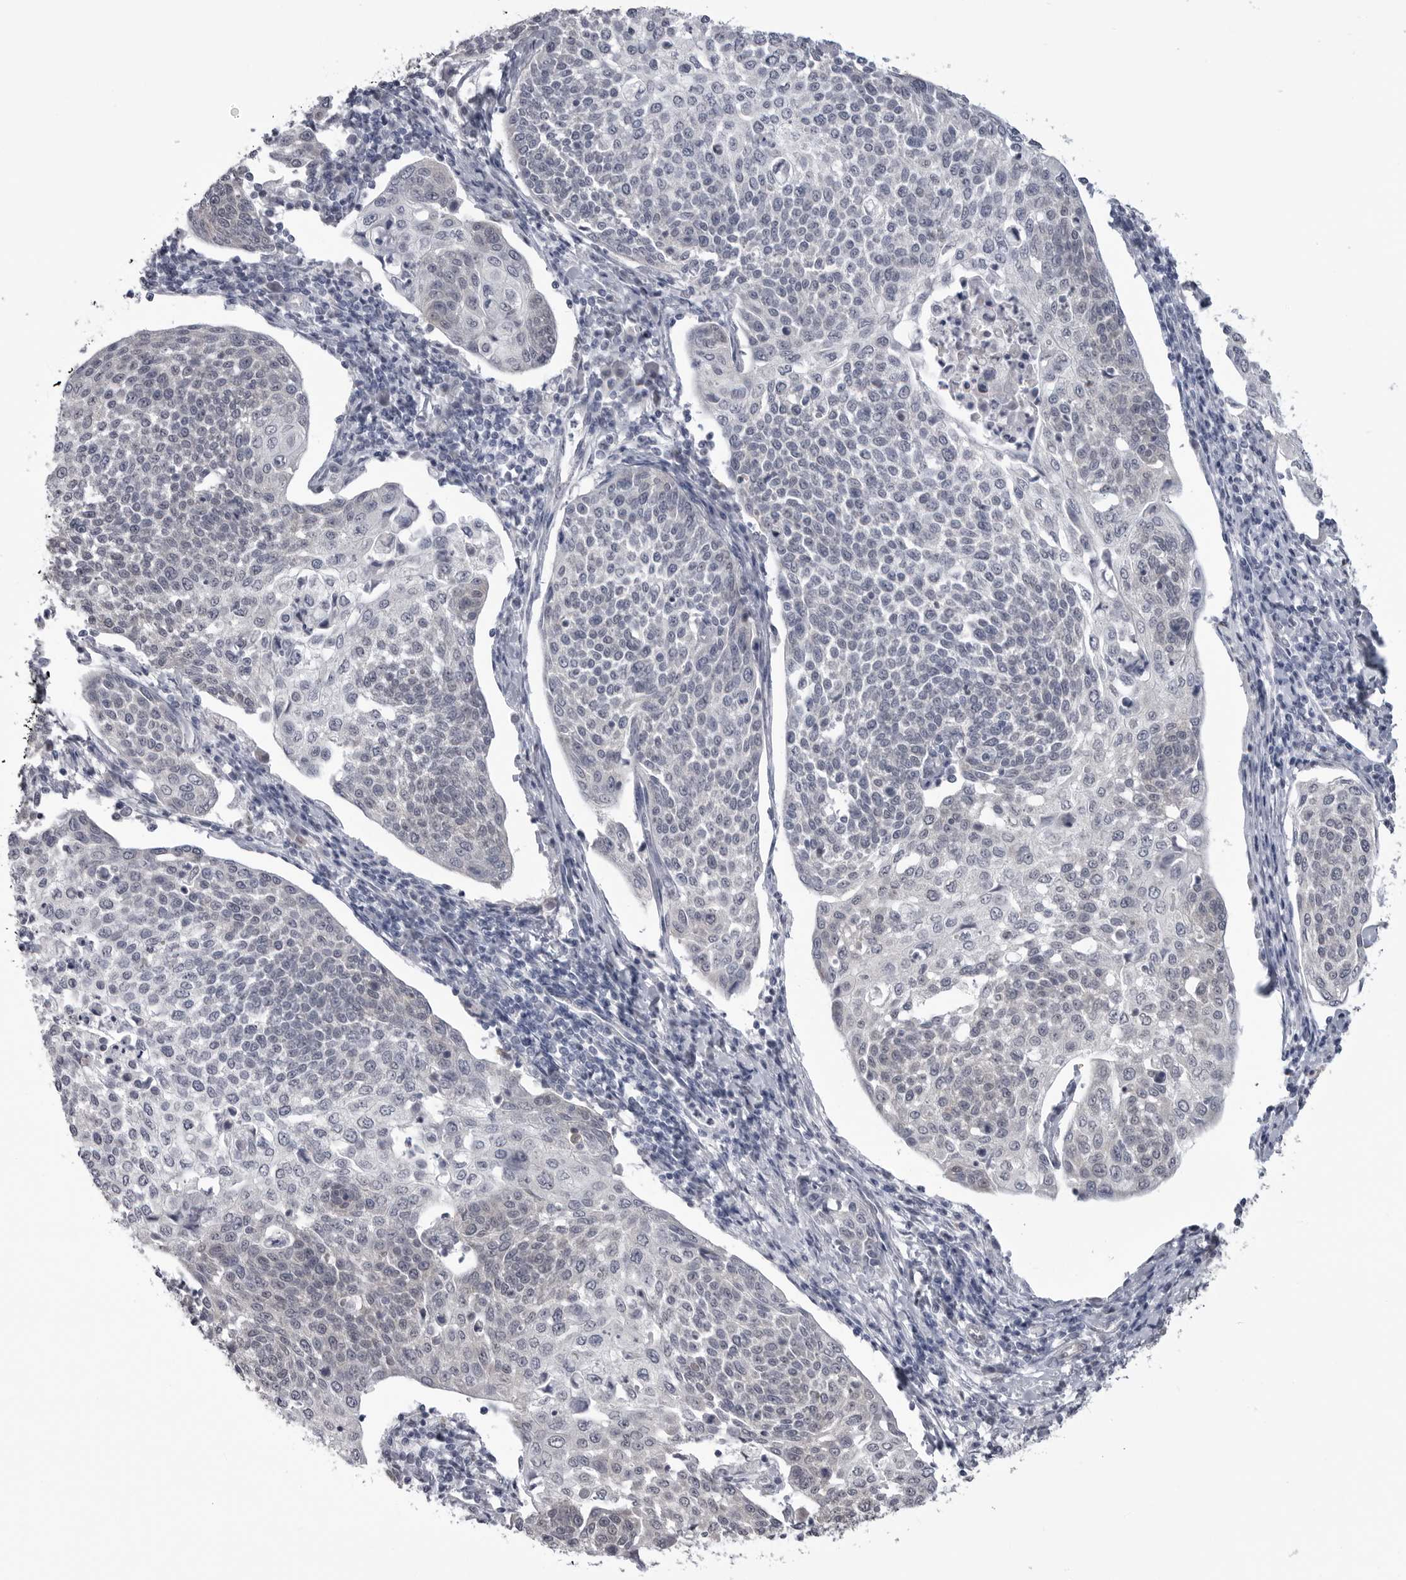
{"staining": {"intensity": "negative", "quantity": "none", "location": "none"}, "tissue": "cervical cancer", "cell_type": "Tumor cells", "image_type": "cancer", "snomed": [{"axis": "morphology", "description": "Squamous cell carcinoma, NOS"}, {"axis": "topography", "description": "Cervix"}], "caption": "Cervical squamous cell carcinoma was stained to show a protein in brown. There is no significant staining in tumor cells.", "gene": "FH", "patient": {"sex": "female", "age": 34}}